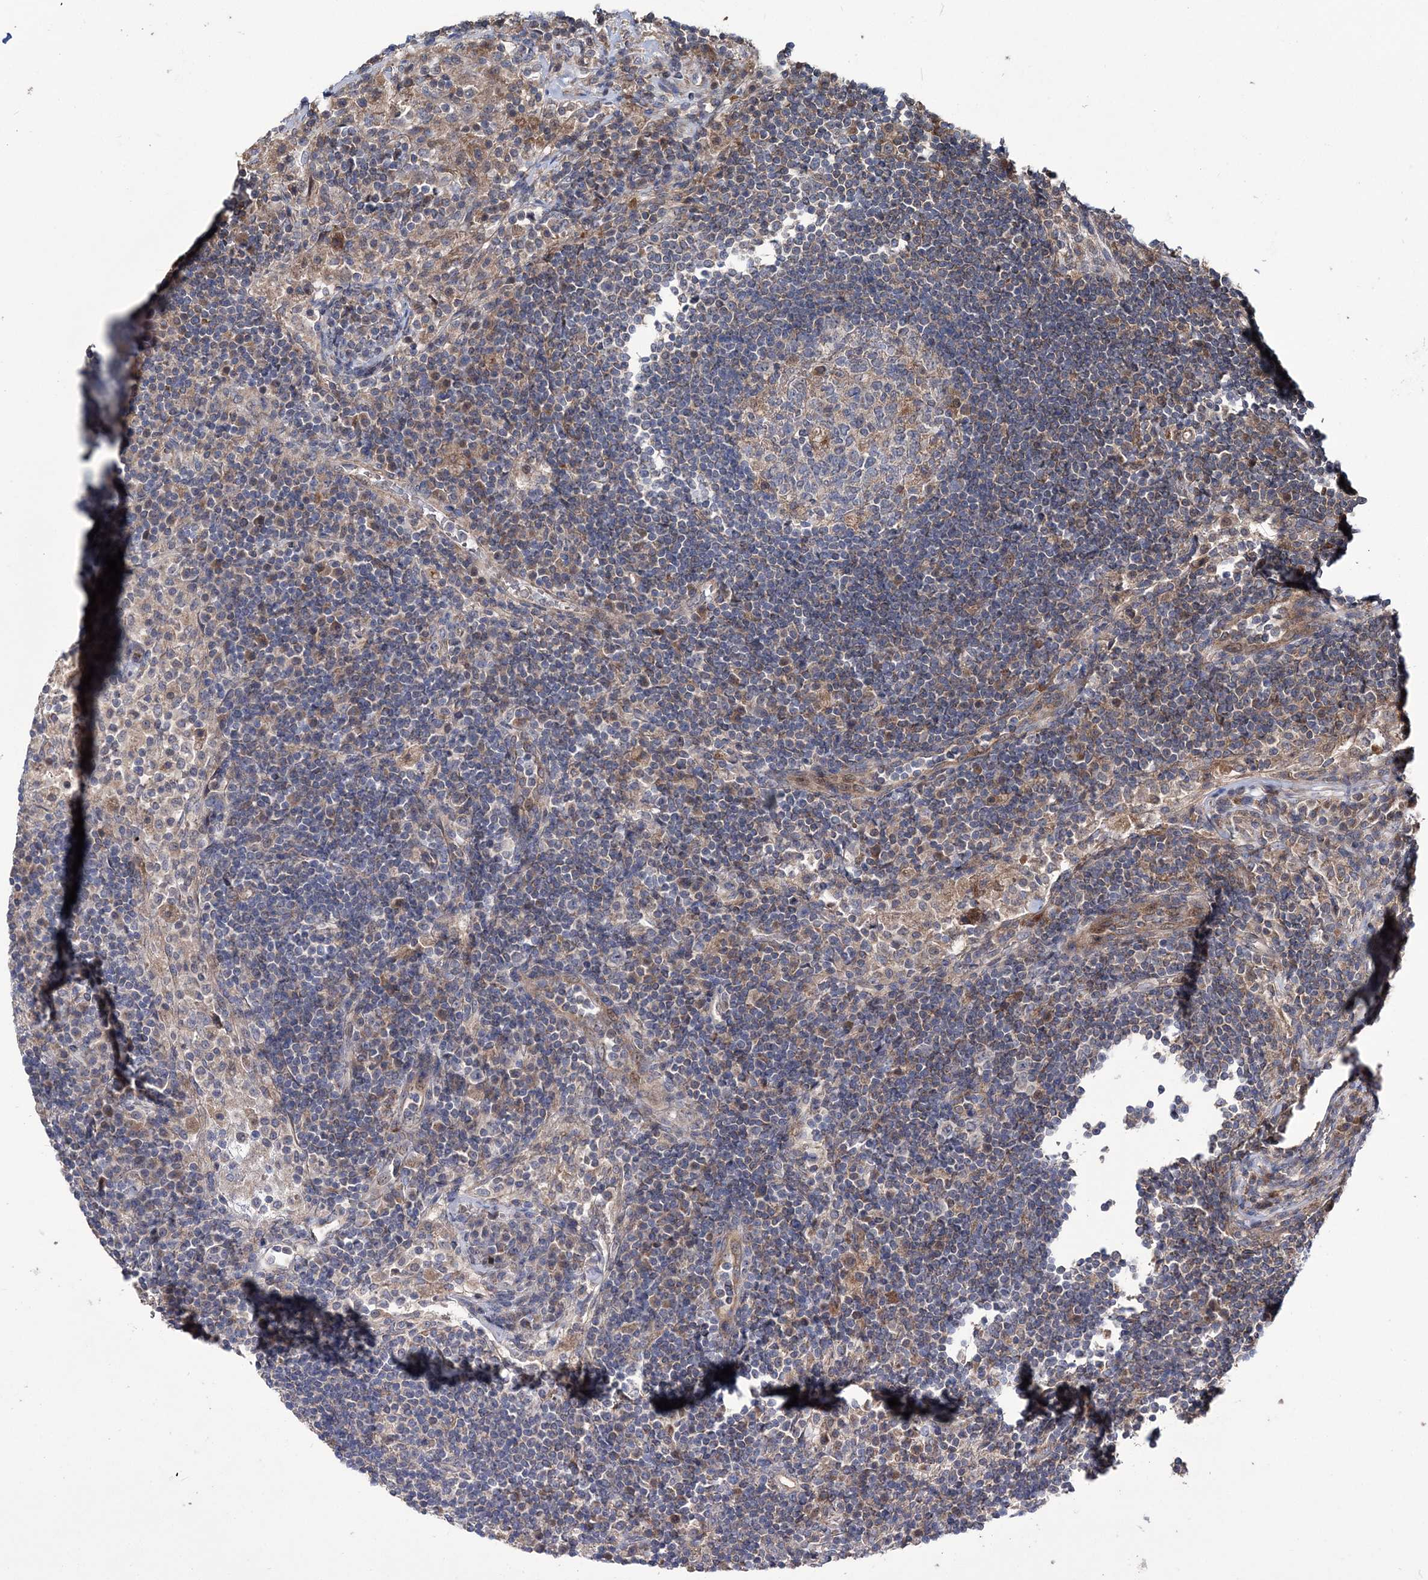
{"staining": {"intensity": "negative", "quantity": "none", "location": "none"}, "tissue": "lymph node", "cell_type": "Germinal center cells", "image_type": "normal", "snomed": [{"axis": "morphology", "description": "Normal tissue, NOS"}, {"axis": "topography", "description": "Lymph node"}], "caption": "Immunohistochemistry (IHC) of unremarkable human lymph node reveals no expression in germinal center cells.", "gene": "PPP2R2B", "patient": {"sex": "female", "age": 53}}